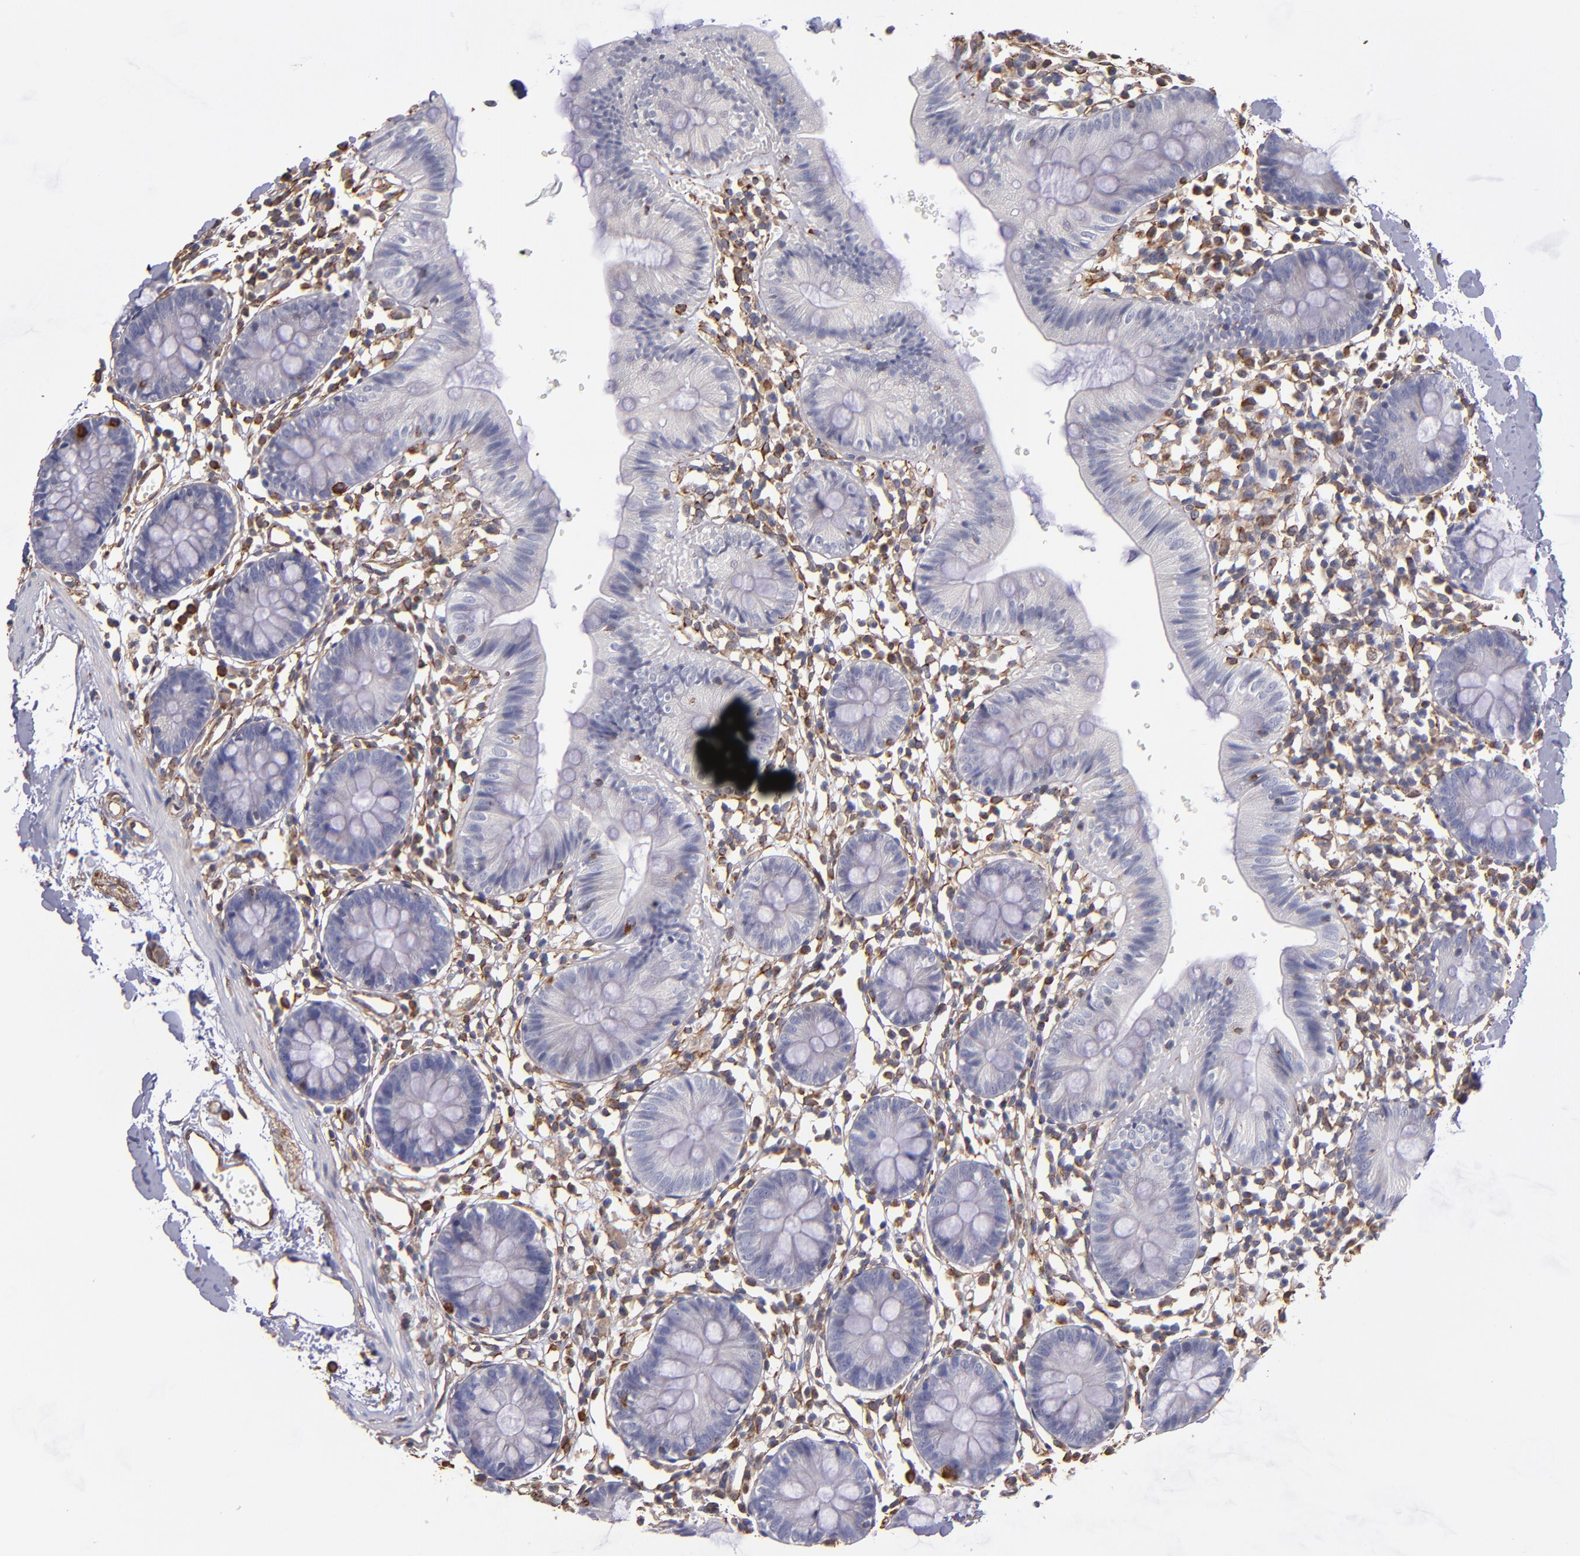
{"staining": {"intensity": "moderate", "quantity": ">75%", "location": "cytoplasmic/membranous"}, "tissue": "colon", "cell_type": "Endothelial cells", "image_type": "normal", "snomed": [{"axis": "morphology", "description": "Normal tissue, NOS"}, {"axis": "topography", "description": "Colon"}], "caption": "Endothelial cells show medium levels of moderate cytoplasmic/membranous expression in about >75% of cells in normal human colon.", "gene": "ABCC1", "patient": {"sex": "male", "age": 14}}